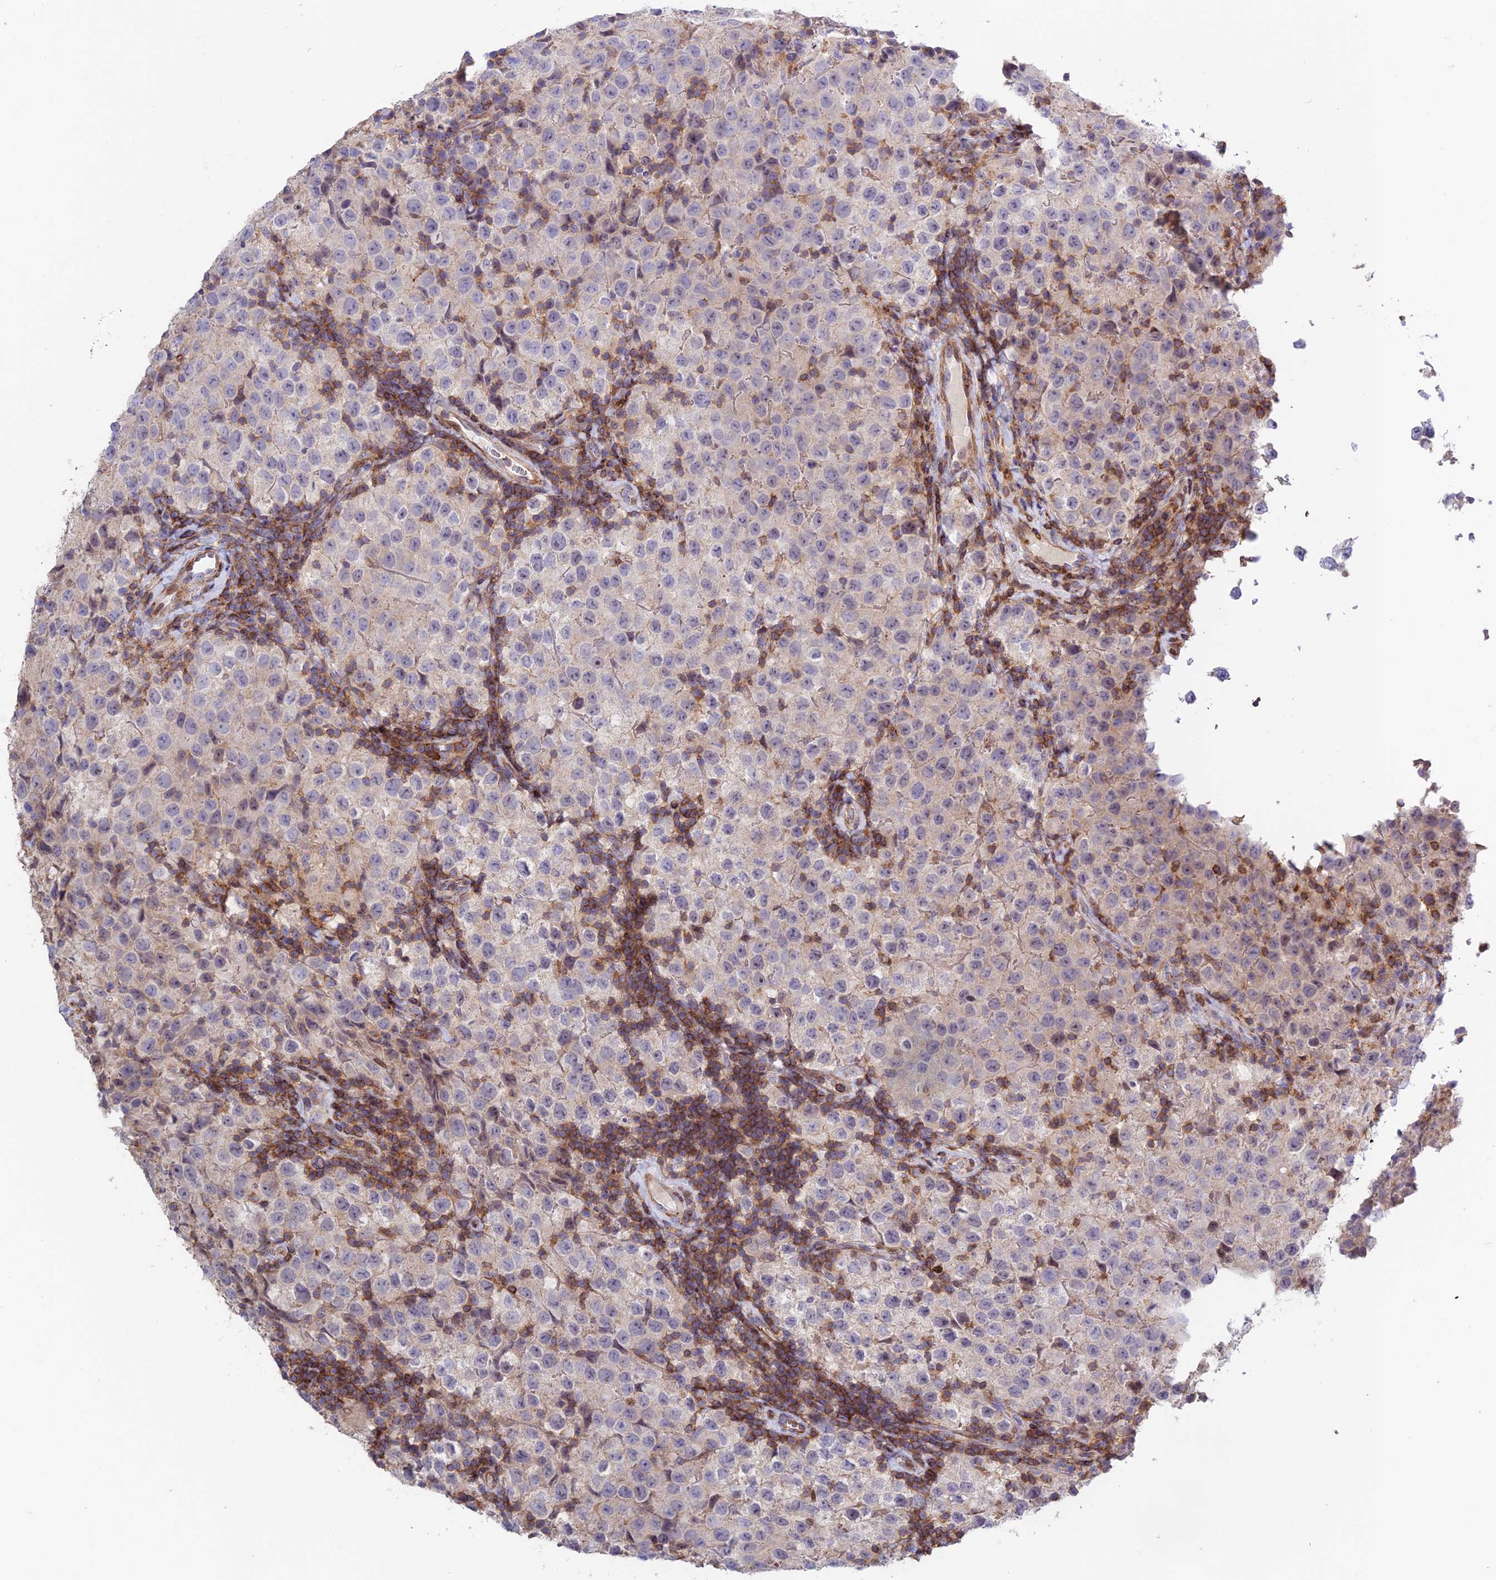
{"staining": {"intensity": "negative", "quantity": "none", "location": "none"}, "tissue": "testis cancer", "cell_type": "Tumor cells", "image_type": "cancer", "snomed": [{"axis": "morphology", "description": "Seminoma, NOS"}, {"axis": "morphology", "description": "Carcinoma, Embryonal, NOS"}, {"axis": "topography", "description": "Testis"}], "caption": "IHC photomicrograph of testis cancer stained for a protein (brown), which shows no expression in tumor cells.", "gene": "PRIM1", "patient": {"sex": "male", "age": 41}}